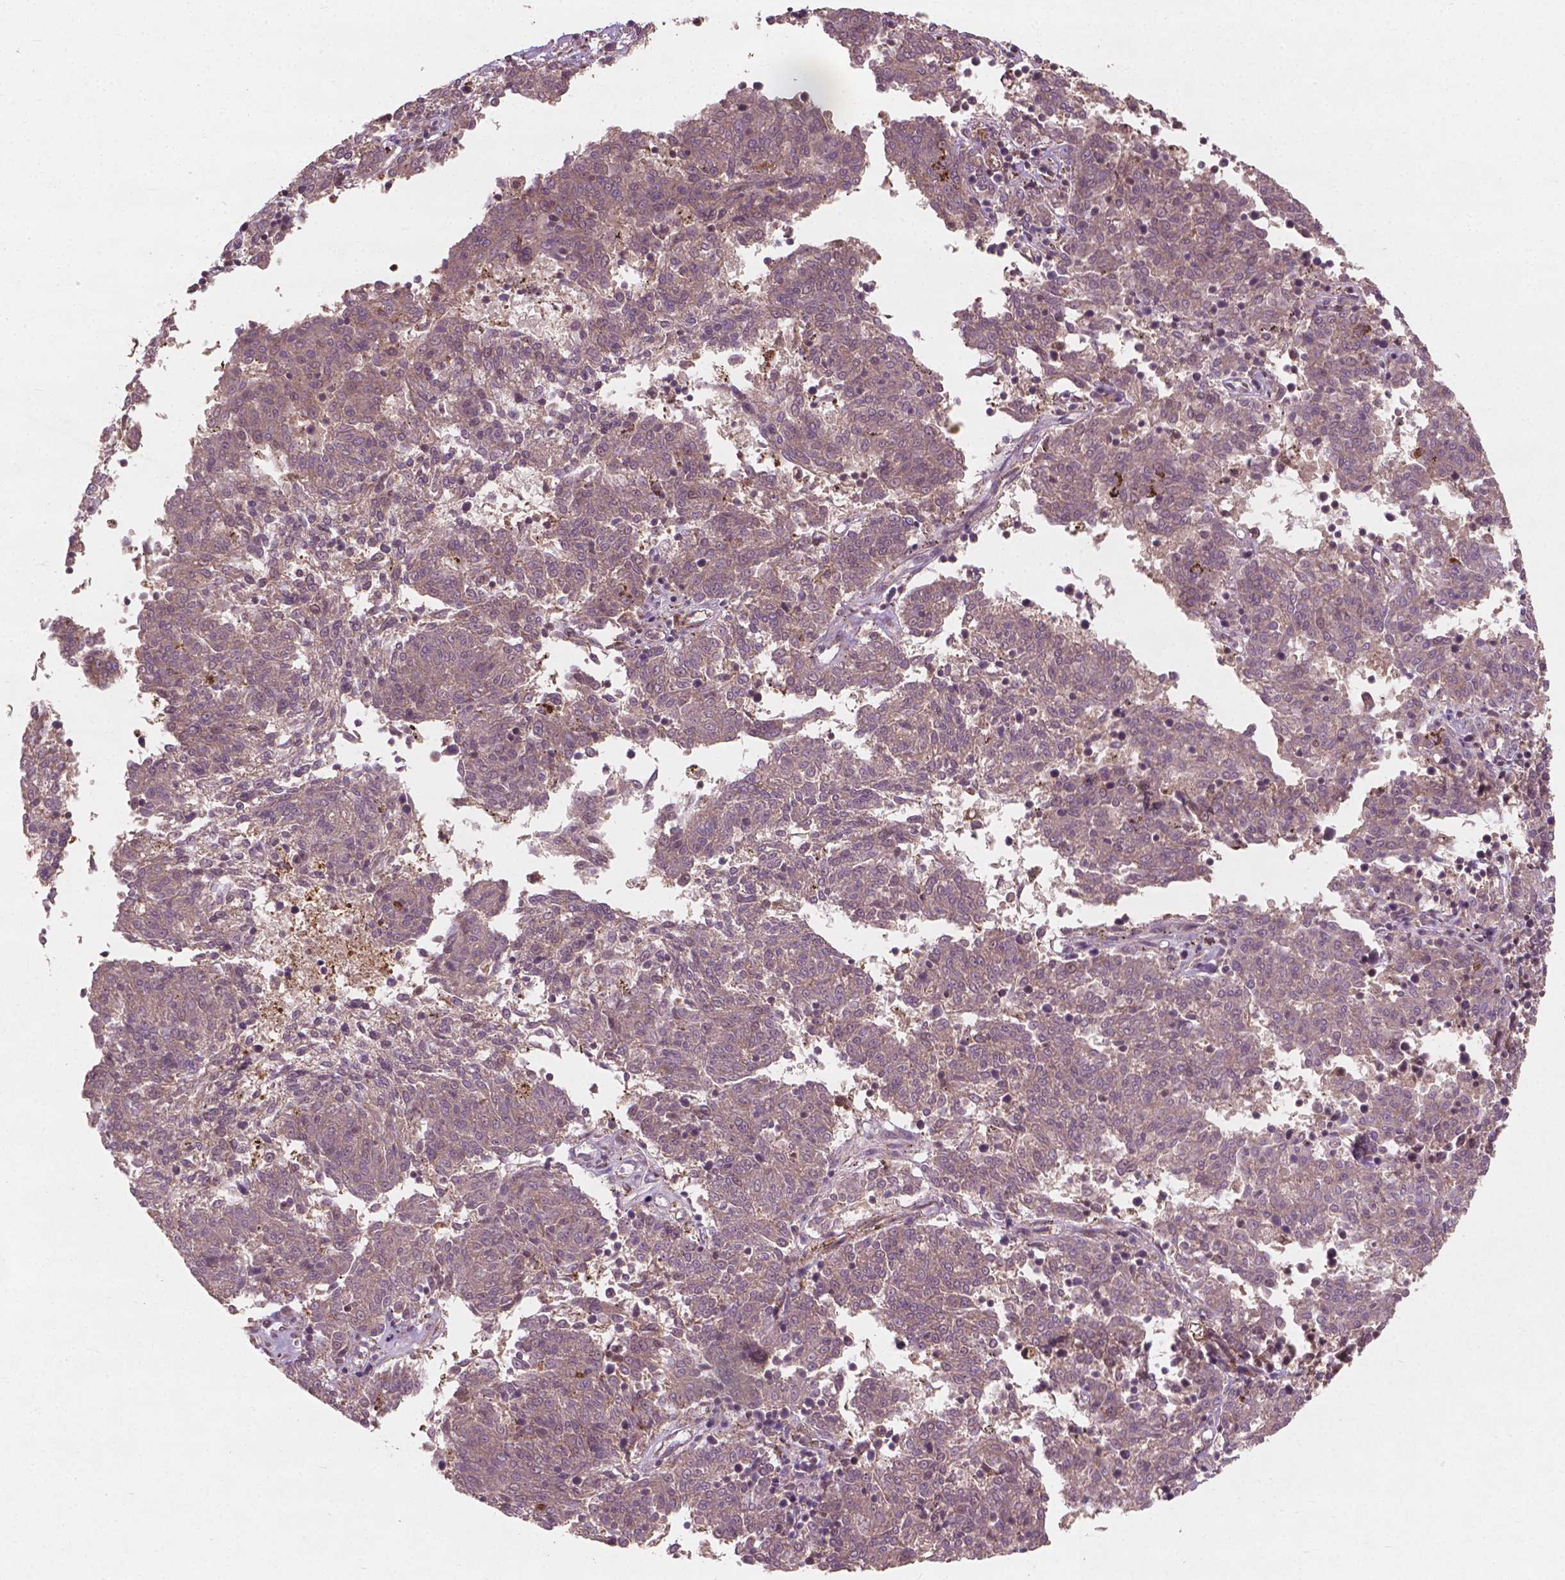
{"staining": {"intensity": "weak", "quantity": ">75%", "location": "cytoplasmic/membranous"}, "tissue": "melanoma", "cell_type": "Tumor cells", "image_type": "cancer", "snomed": [{"axis": "morphology", "description": "Malignant melanoma, NOS"}, {"axis": "topography", "description": "Skin"}], "caption": "There is low levels of weak cytoplasmic/membranous expression in tumor cells of malignant melanoma, as demonstrated by immunohistochemical staining (brown color).", "gene": "CYFIP2", "patient": {"sex": "female", "age": 72}}